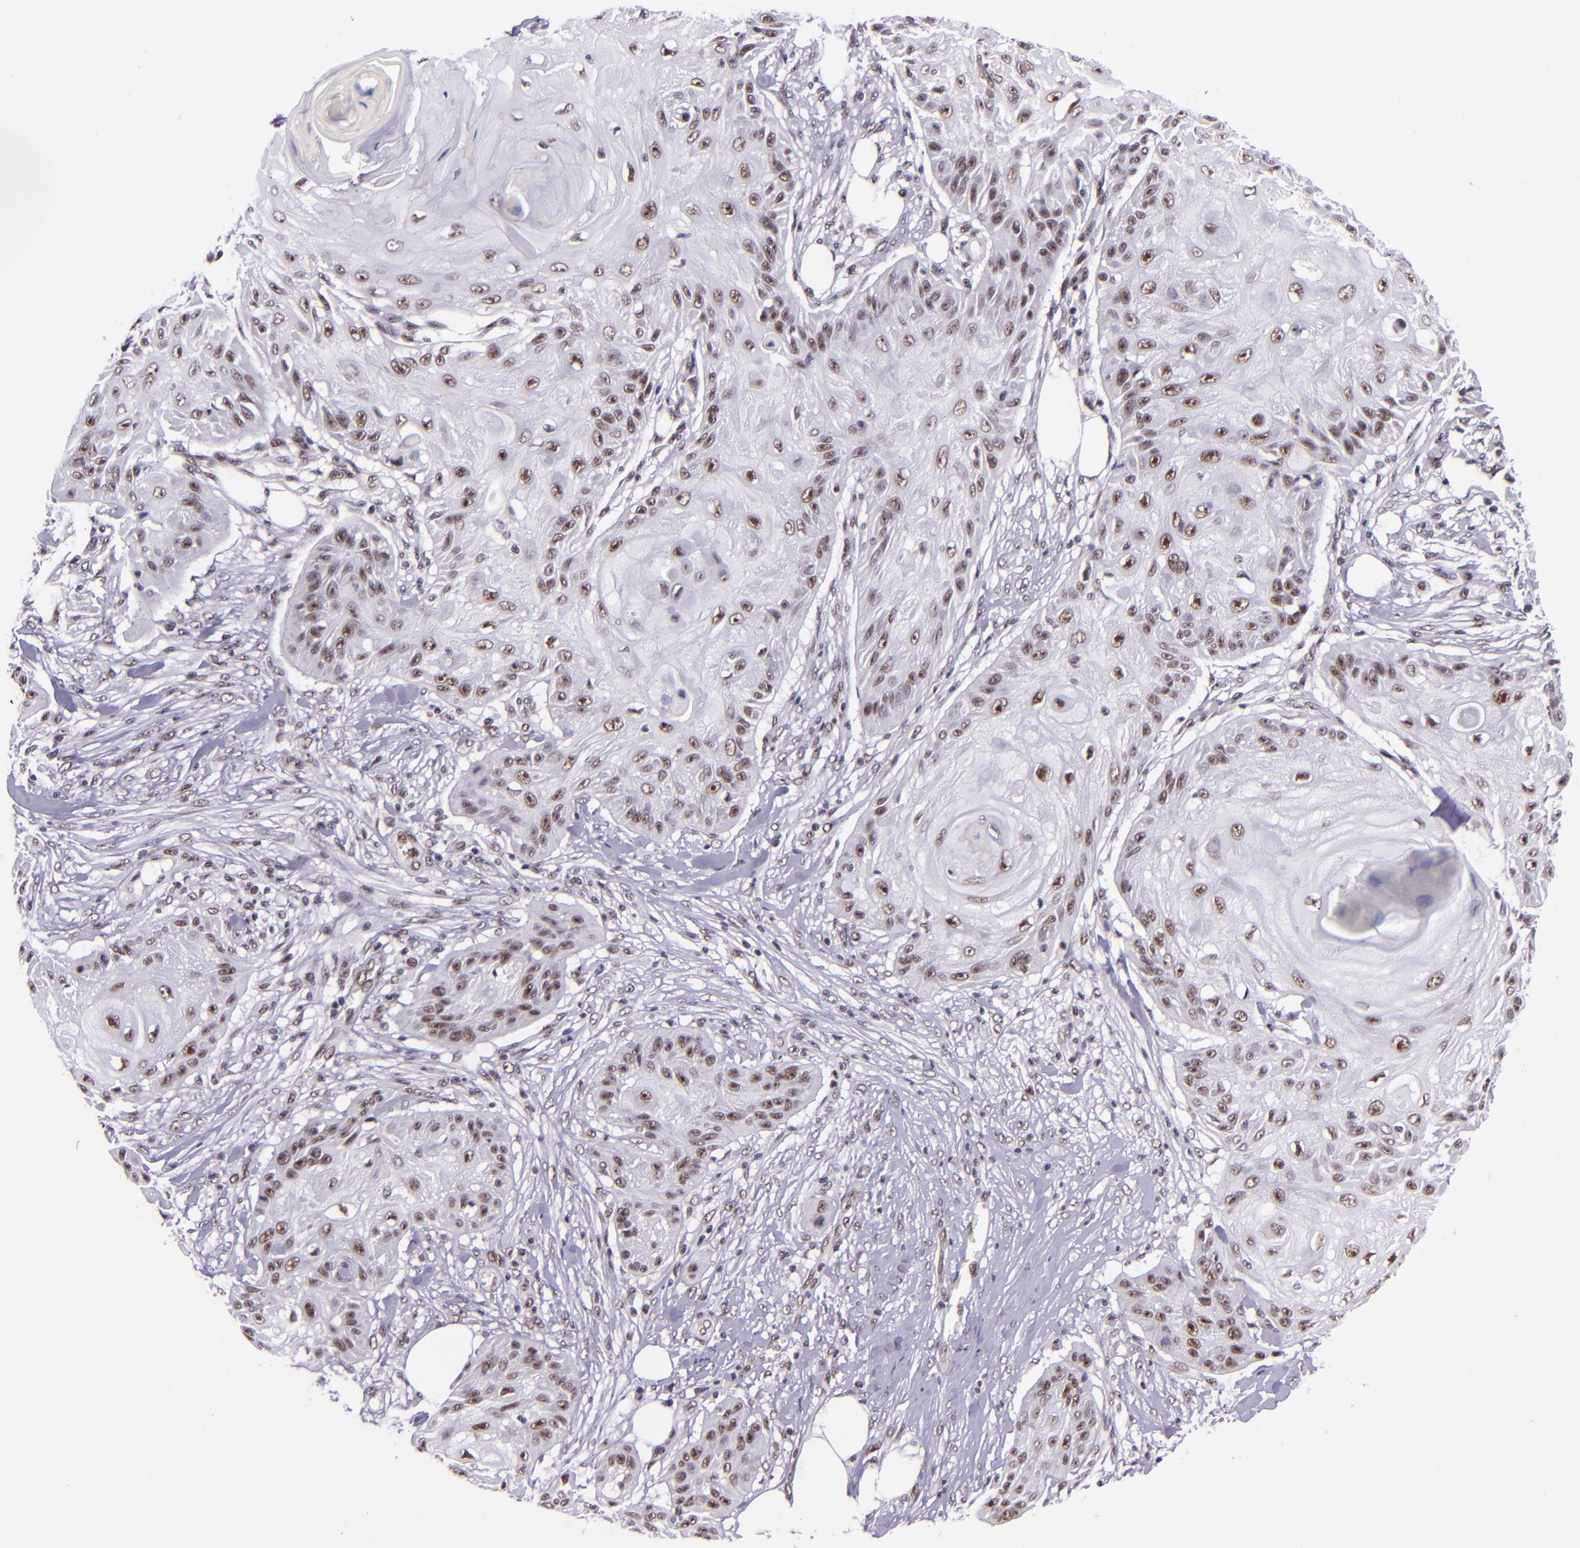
{"staining": {"intensity": "moderate", "quantity": "25%-75%", "location": "nuclear"}, "tissue": "skin cancer", "cell_type": "Tumor cells", "image_type": "cancer", "snomed": [{"axis": "morphology", "description": "Squamous cell carcinoma, NOS"}, {"axis": "topography", "description": "Skin"}], "caption": "Immunohistochemistry (IHC) (DAB (3,3'-diaminobenzidine)) staining of squamous cell carcinoma (skin) demonstrates moderate nuclear protein staining in approximately 25%-75% of tumor cells.", "gene": "GPKOW", "patient": {"sex": "female", "age": 88}}